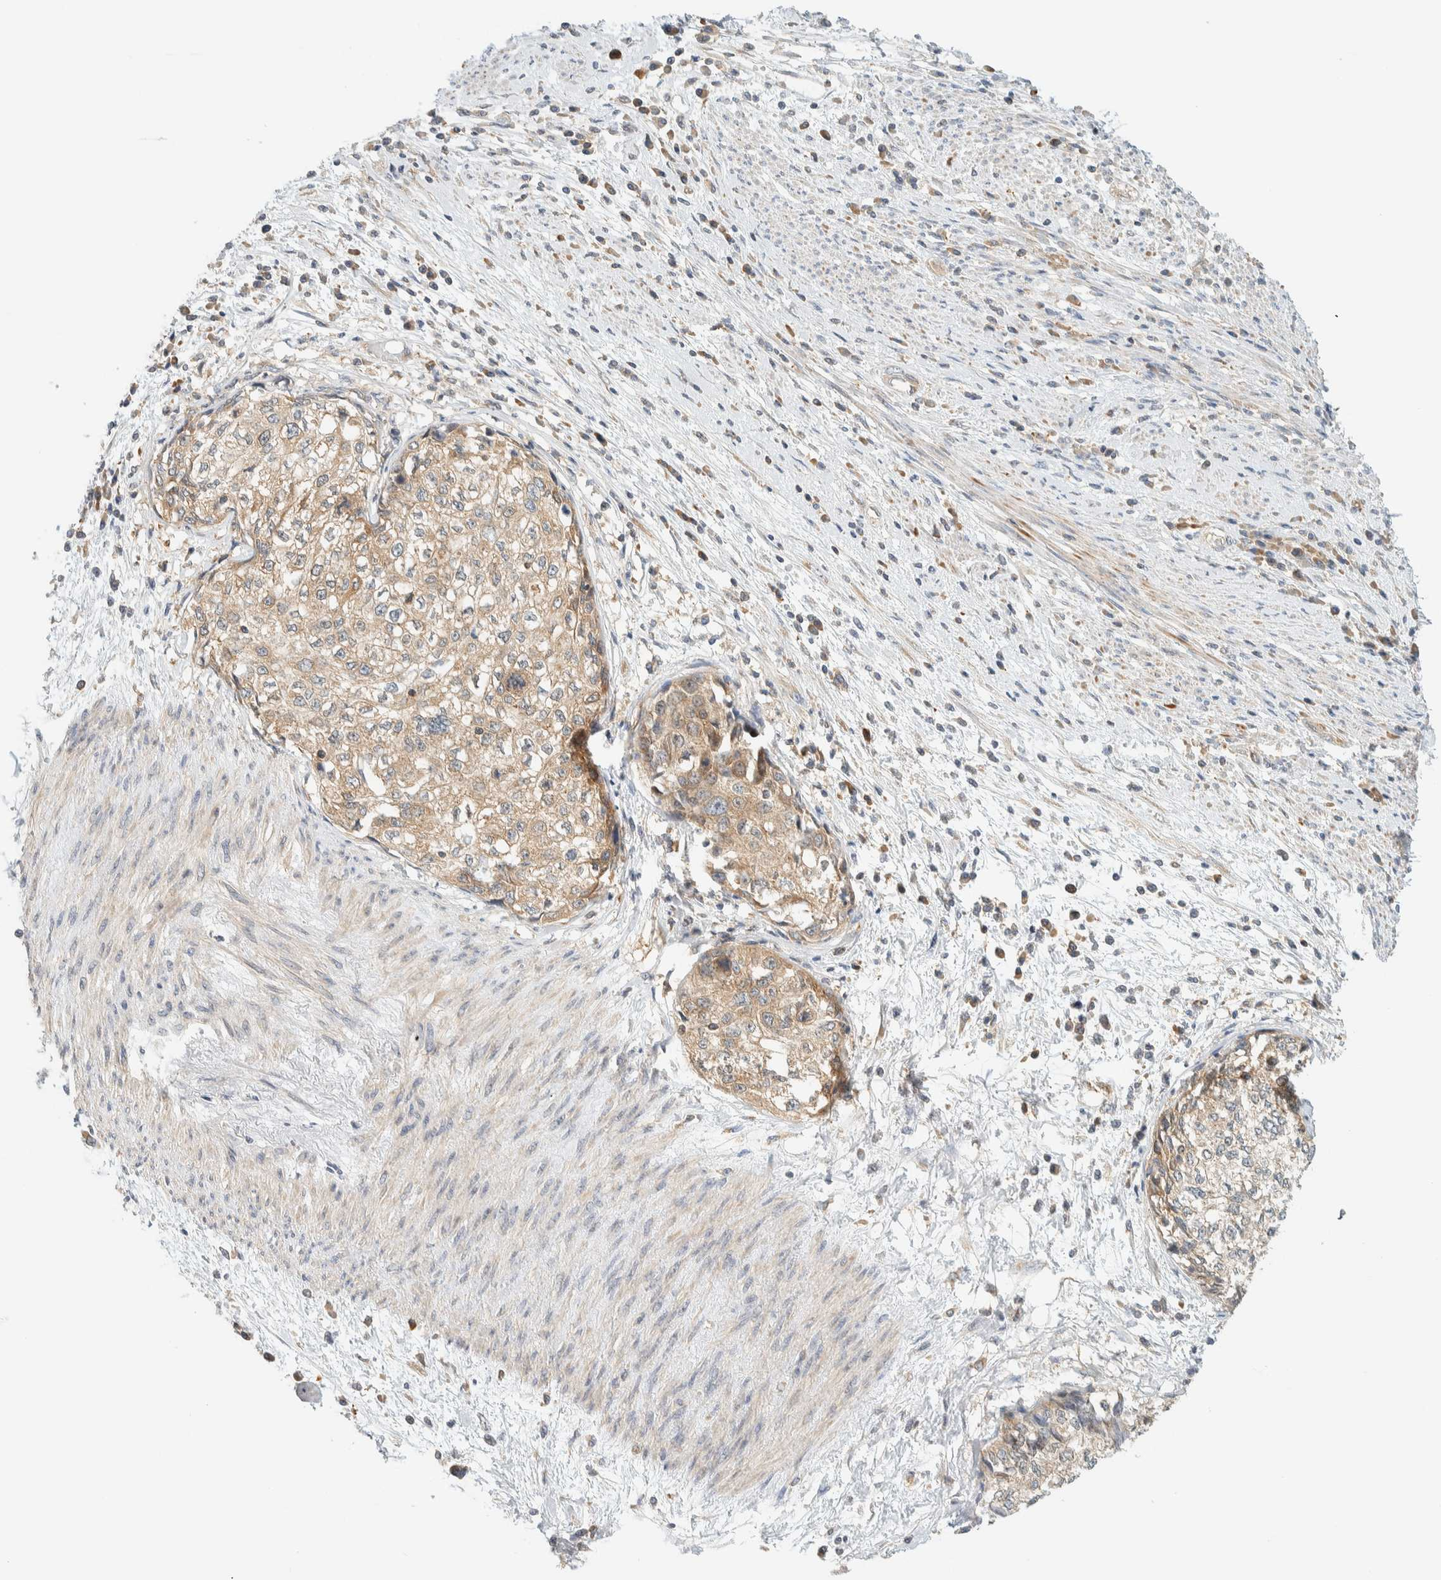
{"staining": {"intensity": "weak", "quantity": "25%-75%", "location": "cytoplasmic/membranous"}, "tissue": "cervical cancer", "cell_type": "Tumor cells", "image_type": "cancer", "snomed": [{"axis": "morphology", "description": "Squamous cell carcinoma, NOS"}, {"axis": "topography", "description": "Cervix"}], "caption": "A brown stain shows weak cytoplasmic/membranous positivity of a protein in cervical cancer tumor cells. (Stains: DAB in brown, nuclei in blue, Microscopy: brightfield microscopy at high magnification).", "gene": "ARFGEF1", "patient": {"sex": "female", "age": 57}}